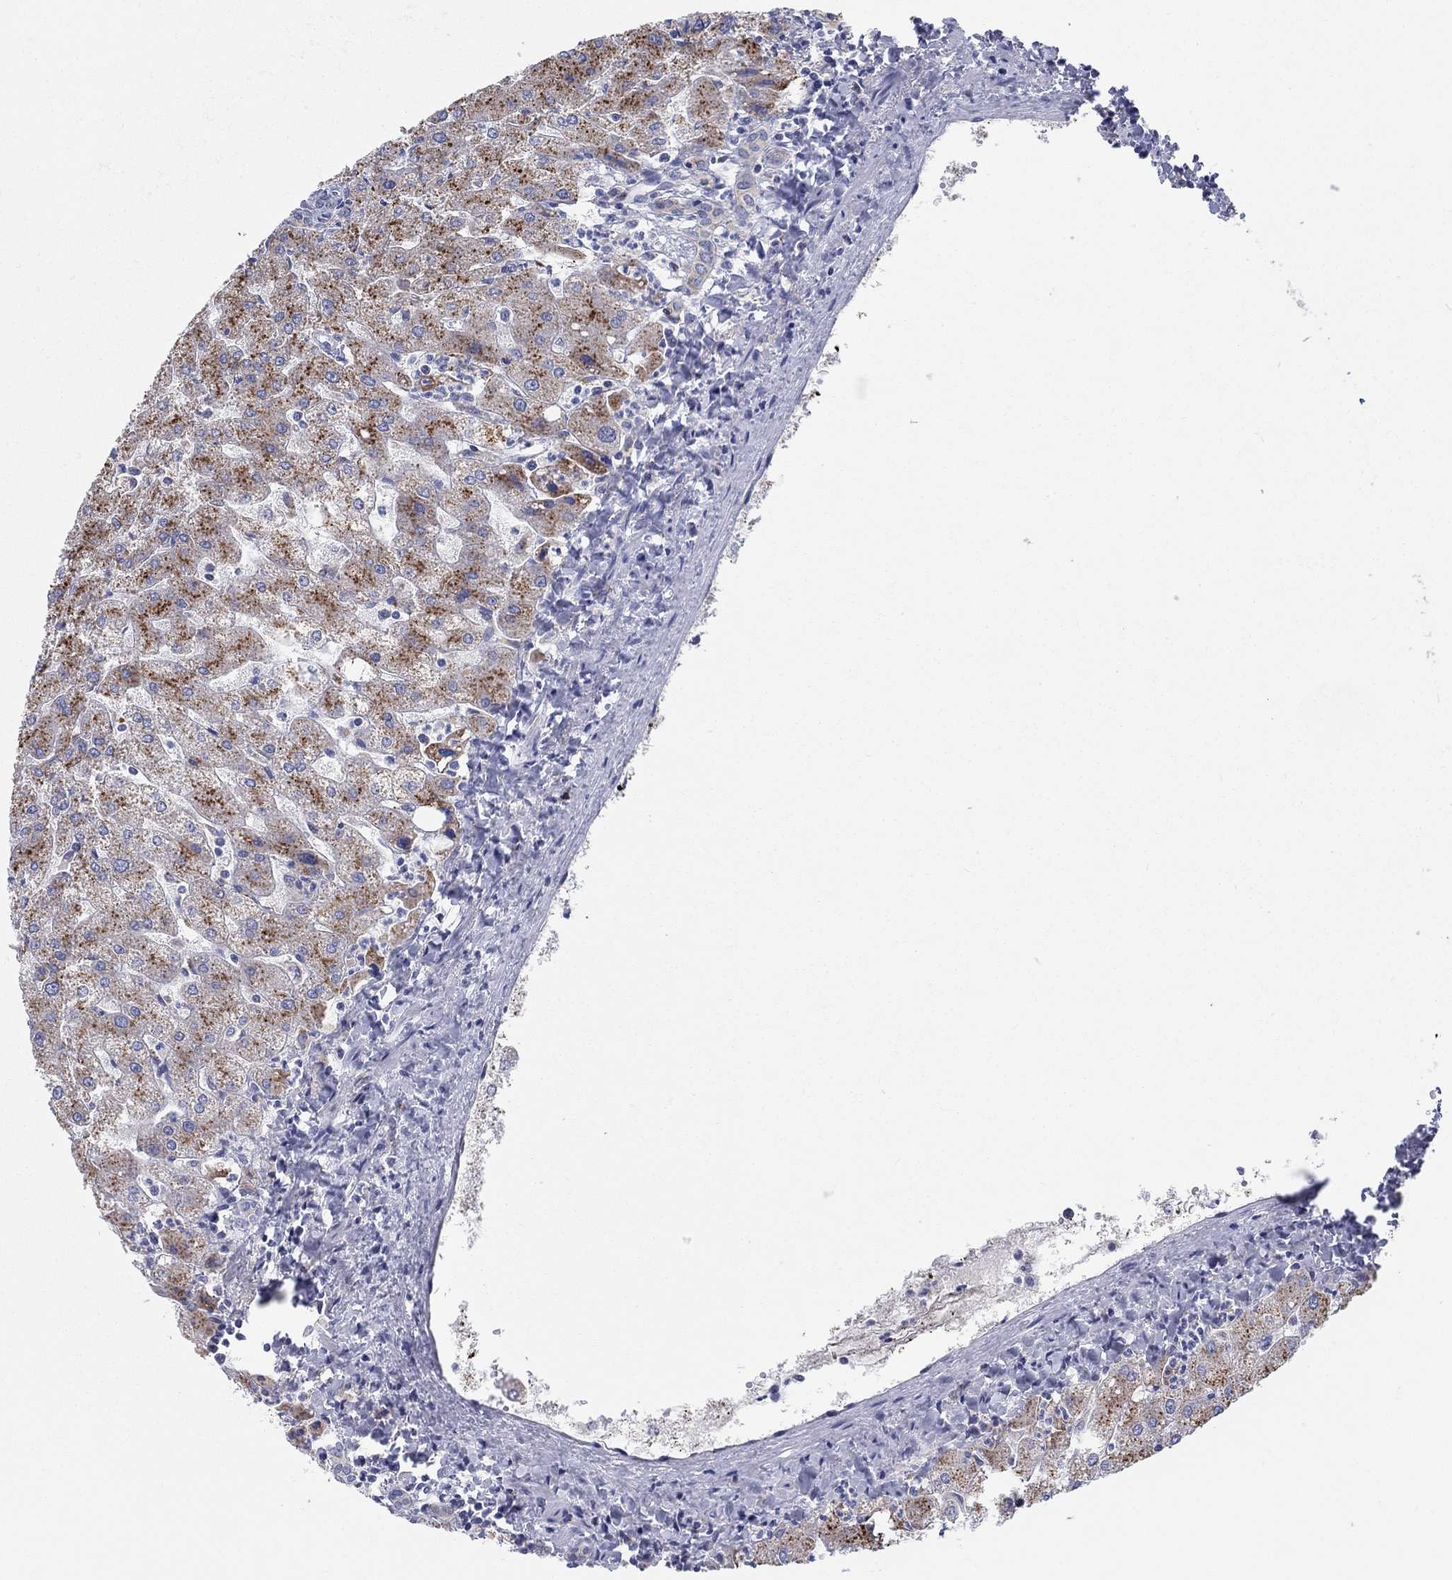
{"staining": {"intensity": "negative", "quantity": "none", "location": "none"}, "tissue": "liver", "cell_type": "Cholangiocytes", "image_type": "normal", "snomed": [{"axis": "morphology", "description": "Normal tissue, NOS"}, {"axis": "topography", "description": "Liver"}], "caption": "Immunohistochemistry (IHC) of normal human liver displays no staining in cholangiocytes.", "gene": "BCO2", "patient": {"sex": "male", "age": 67}}